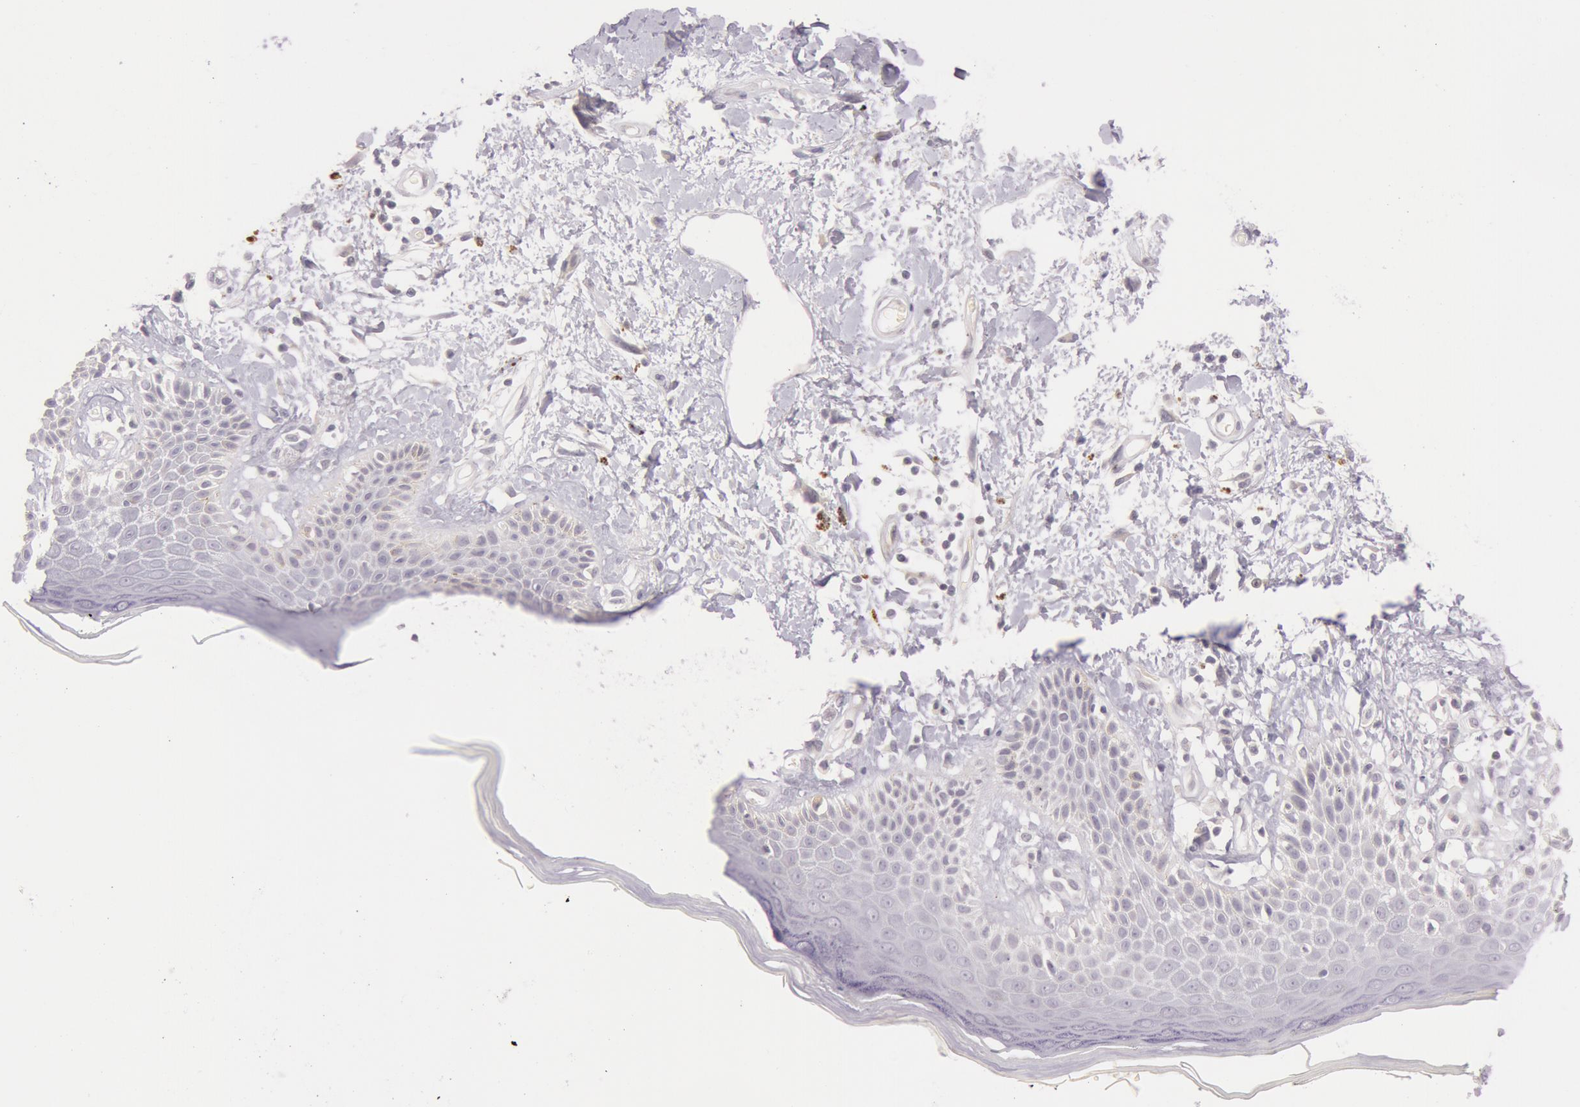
{"staining": {"intensity": "negative", "quantity": "none", "location": "none"}, "tissue": "skin", "cell_type": "Epidermal cells", "image_type": "normal", "snomed": [{"axis": "morphology", "description": "Normal tissue, NOS"}, {"axis": "topography", "description": "Anal"}], "caption": "A high-resolution image shows immunohistochemistry staining of benign skin, which displays no significant expression in epidermal cells.", "gene": "RBMY1A1", "patient": {"sex": "female", "age": 78}}